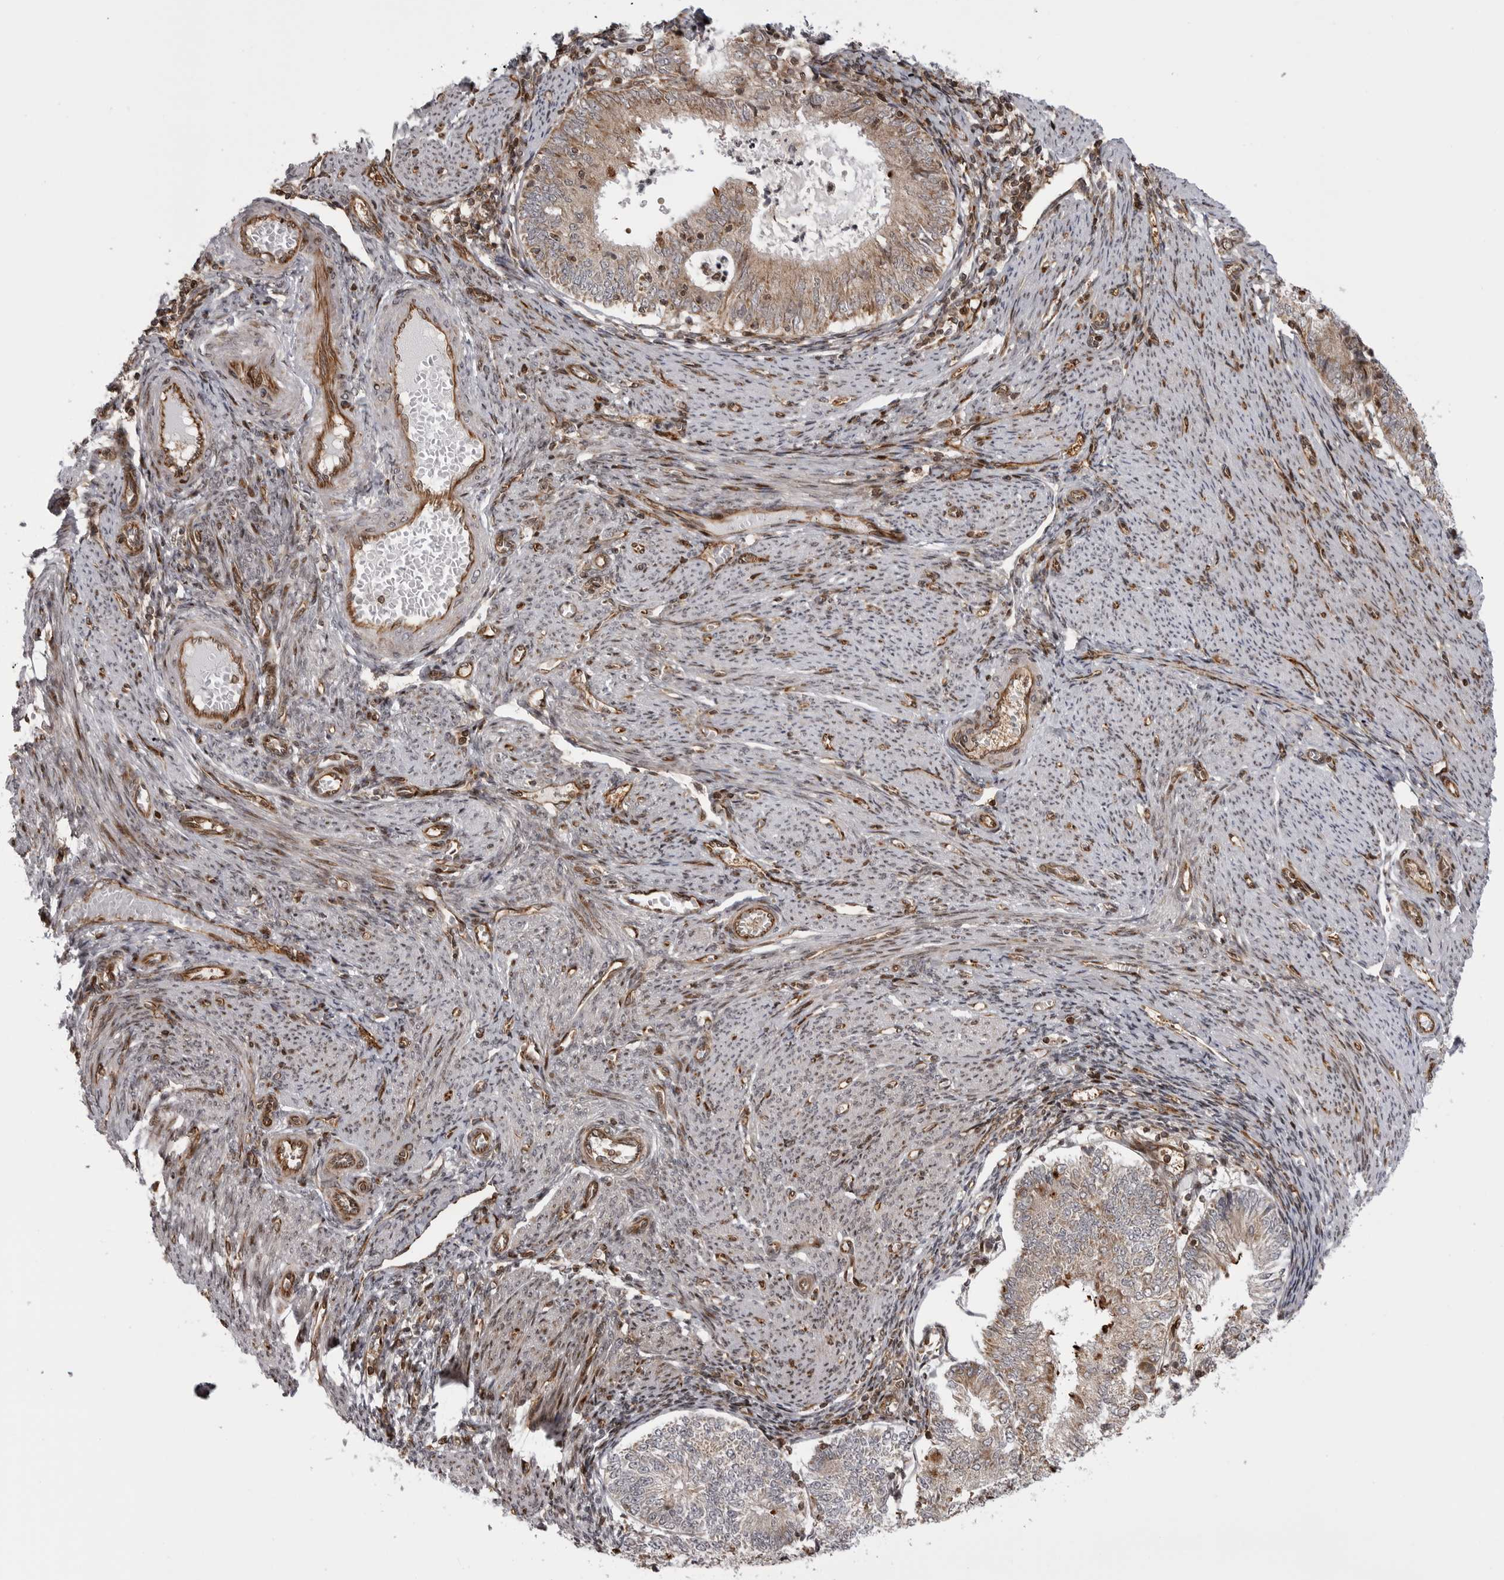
{"staining": {"intensity": "weak", "quantity": "25%-75%", "location": "cytoplasmic/membranous,nuclear"}, "tissue": "endometrial cancer", "cell_type": "Tumor cells", "image_type": "cancer", "snomed": [{"axis": "morphology", "description": "Adenocarcinoma, NOS"}, {"axis": "topography", "description": "Endometrium"}], "caption": "Protein staining exhibits weak cytoplasmic/membranous and nuclear positivity in about 25%-75% of tumor cells in adenocarcinoma (endometrial).", "gene": "ABL1", "patient": {"sex": "female", "age": 57}}